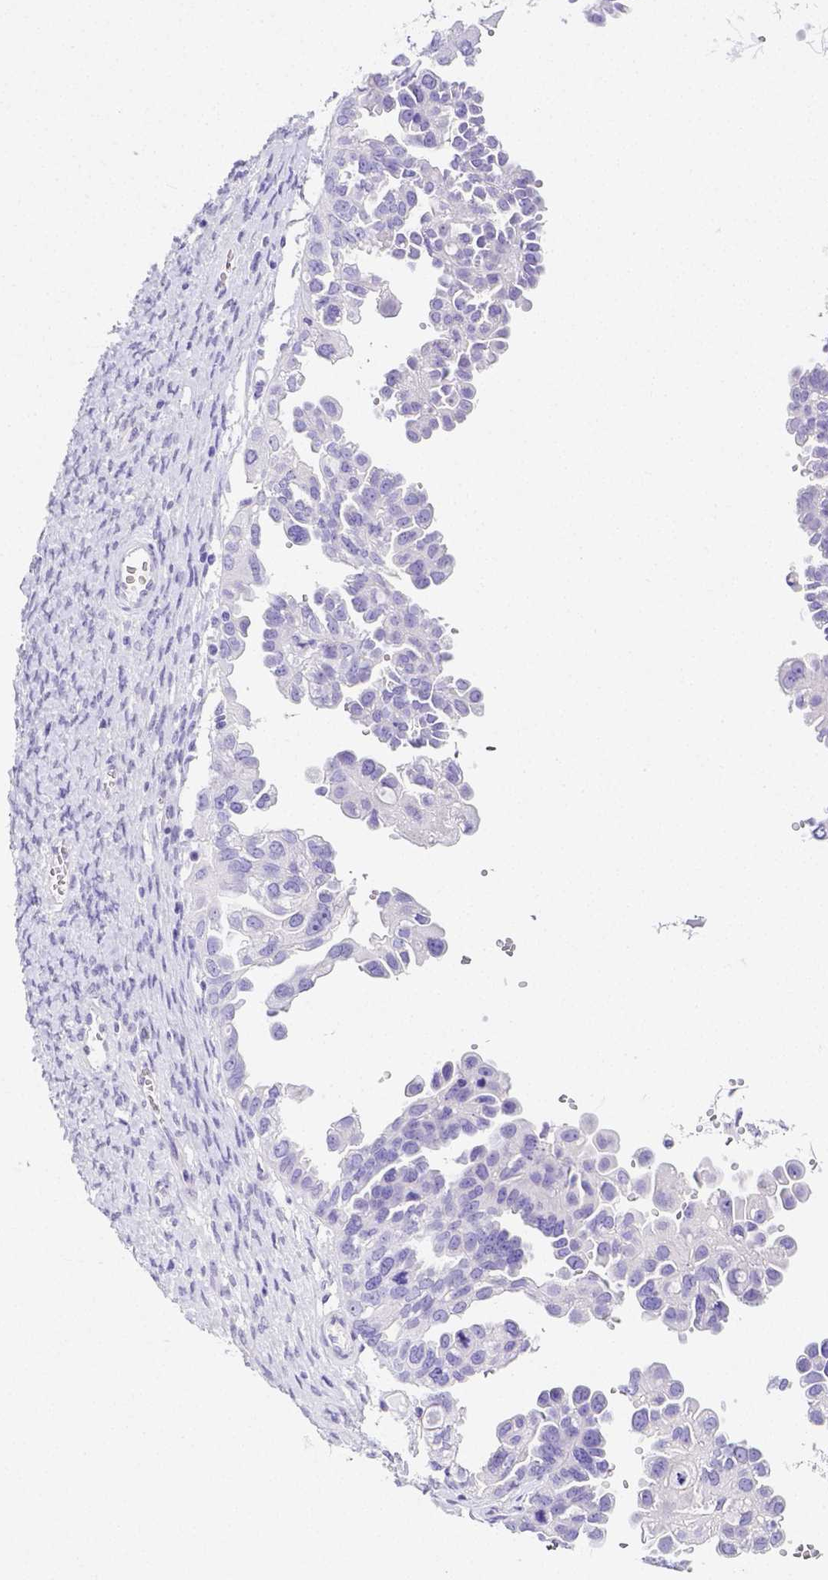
{"staining": {"intensity": "negative", "quantity": "none", "location": "none"}, "tissue": "ovarian cancer", "cell_type": "Tumor cells", "image_type": "cancer", "snomed": [{"axis": "morphology", "description": "Cystadenocarcinoma, serous, NOS"}, {"axis": "topography", "description": "Ovary"}], "caption": "High magnification brightfield microscopy of ovarian serous cystadenocarcinoma stained with DAB (3,3'-diaminobenzidine) (brown) and counterstained with hematoxylin (blue): tumor cells show no significant positivity.", "gene": "ARHGAP36", "patient": {"sex": "female", "age": 53}}